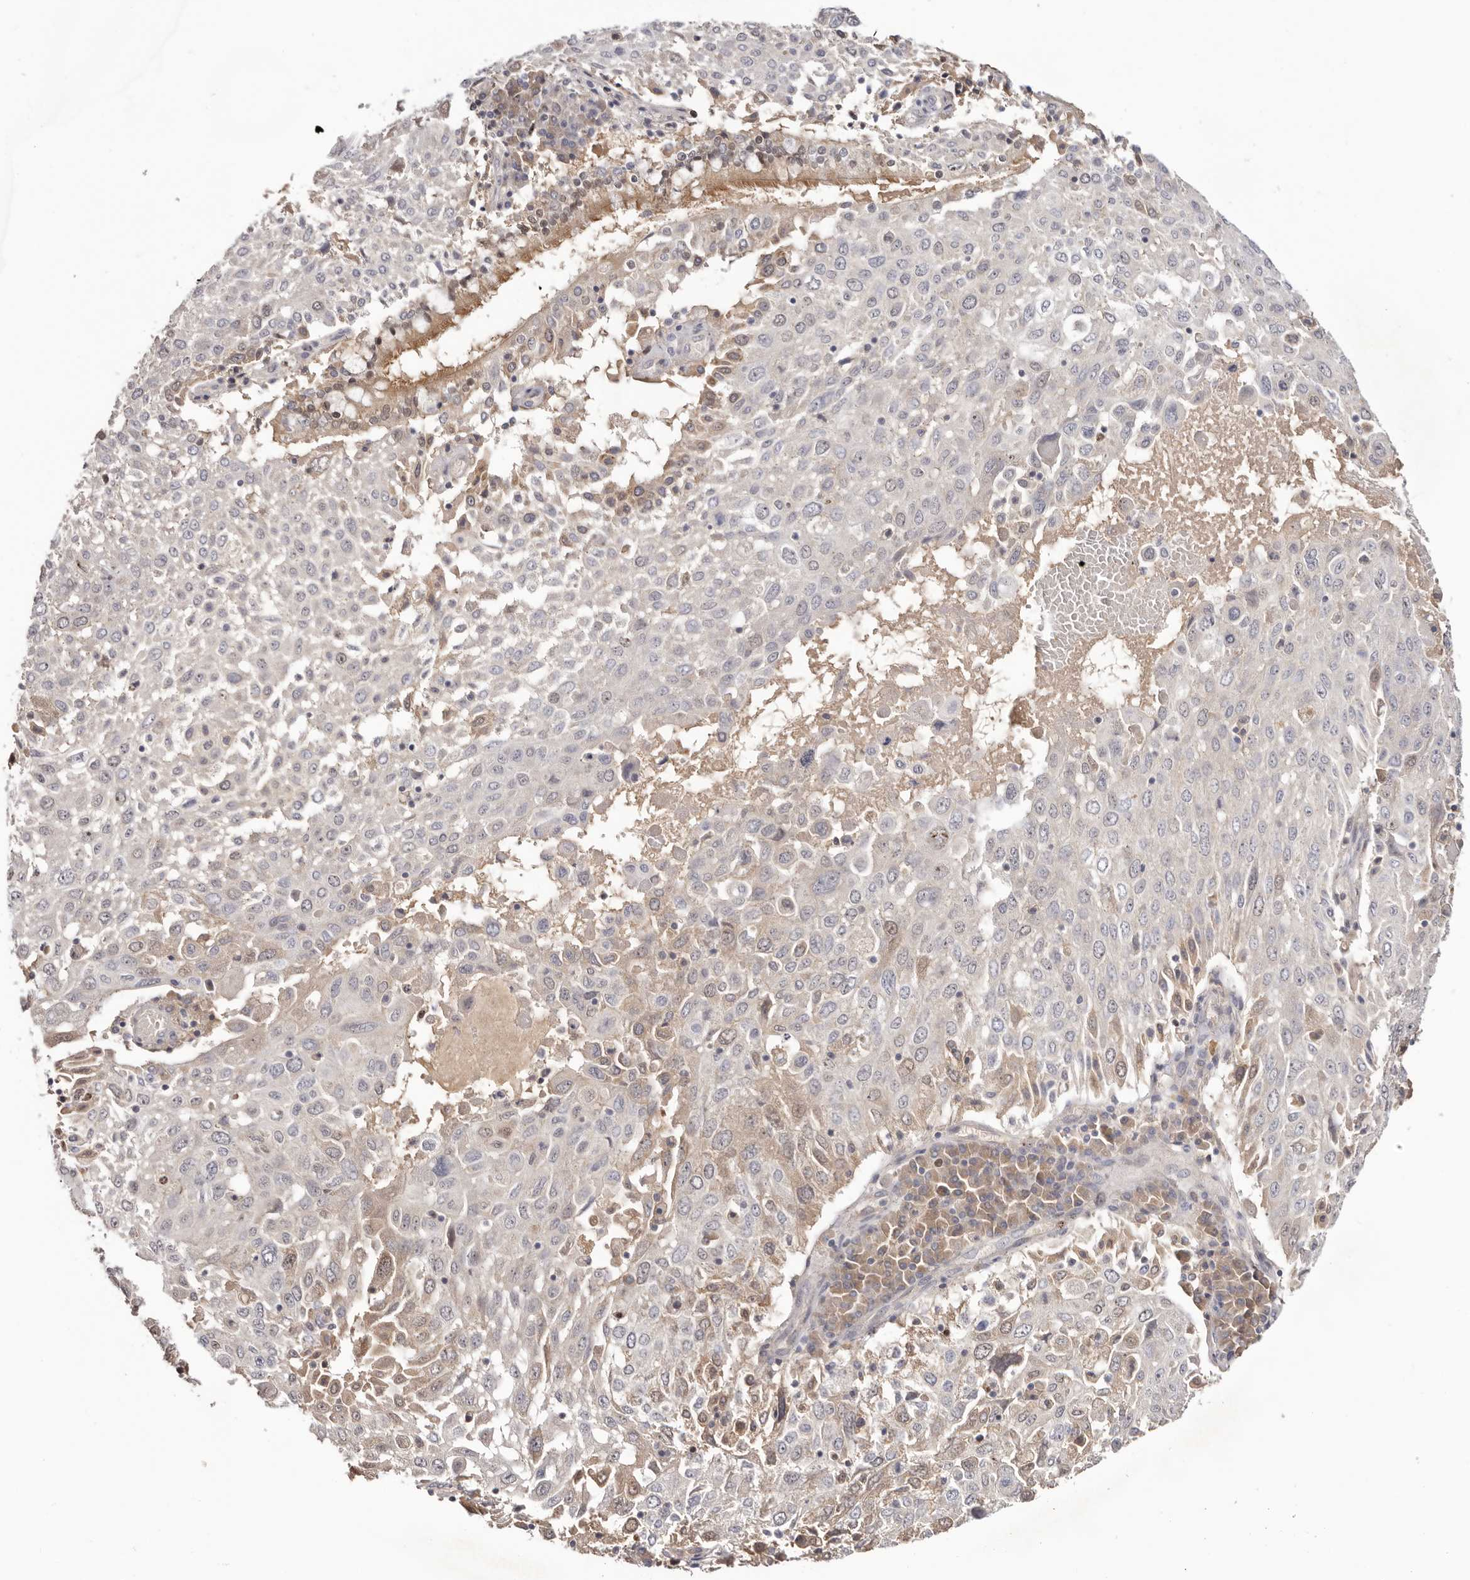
{"staining": {"intensity": "weak", "quantity": "<25%", "location": "cytoplasmic/membranous"}, "tissue": "lung cancer", "cell_type": "Tumor cells", "image_type": "cancer", "snomed": [{"axis": "morphology", "description": "Squamous cell carcinoma, NOS"}, {"axis": "topography", "description": "Lung"}], "caption": "IHC of human squamous cell carcinoma (lung) reveals no expression in tumor cells. (Stains: DAB (3,3'-diaminobenzidine) immunohistochemistry (IHC) with hematoxylin counter stain, Microscopy: brightfield microscopy at high magnification).", "gene": "CCDC190", "patient": {"sex": "male", "age": 65}}